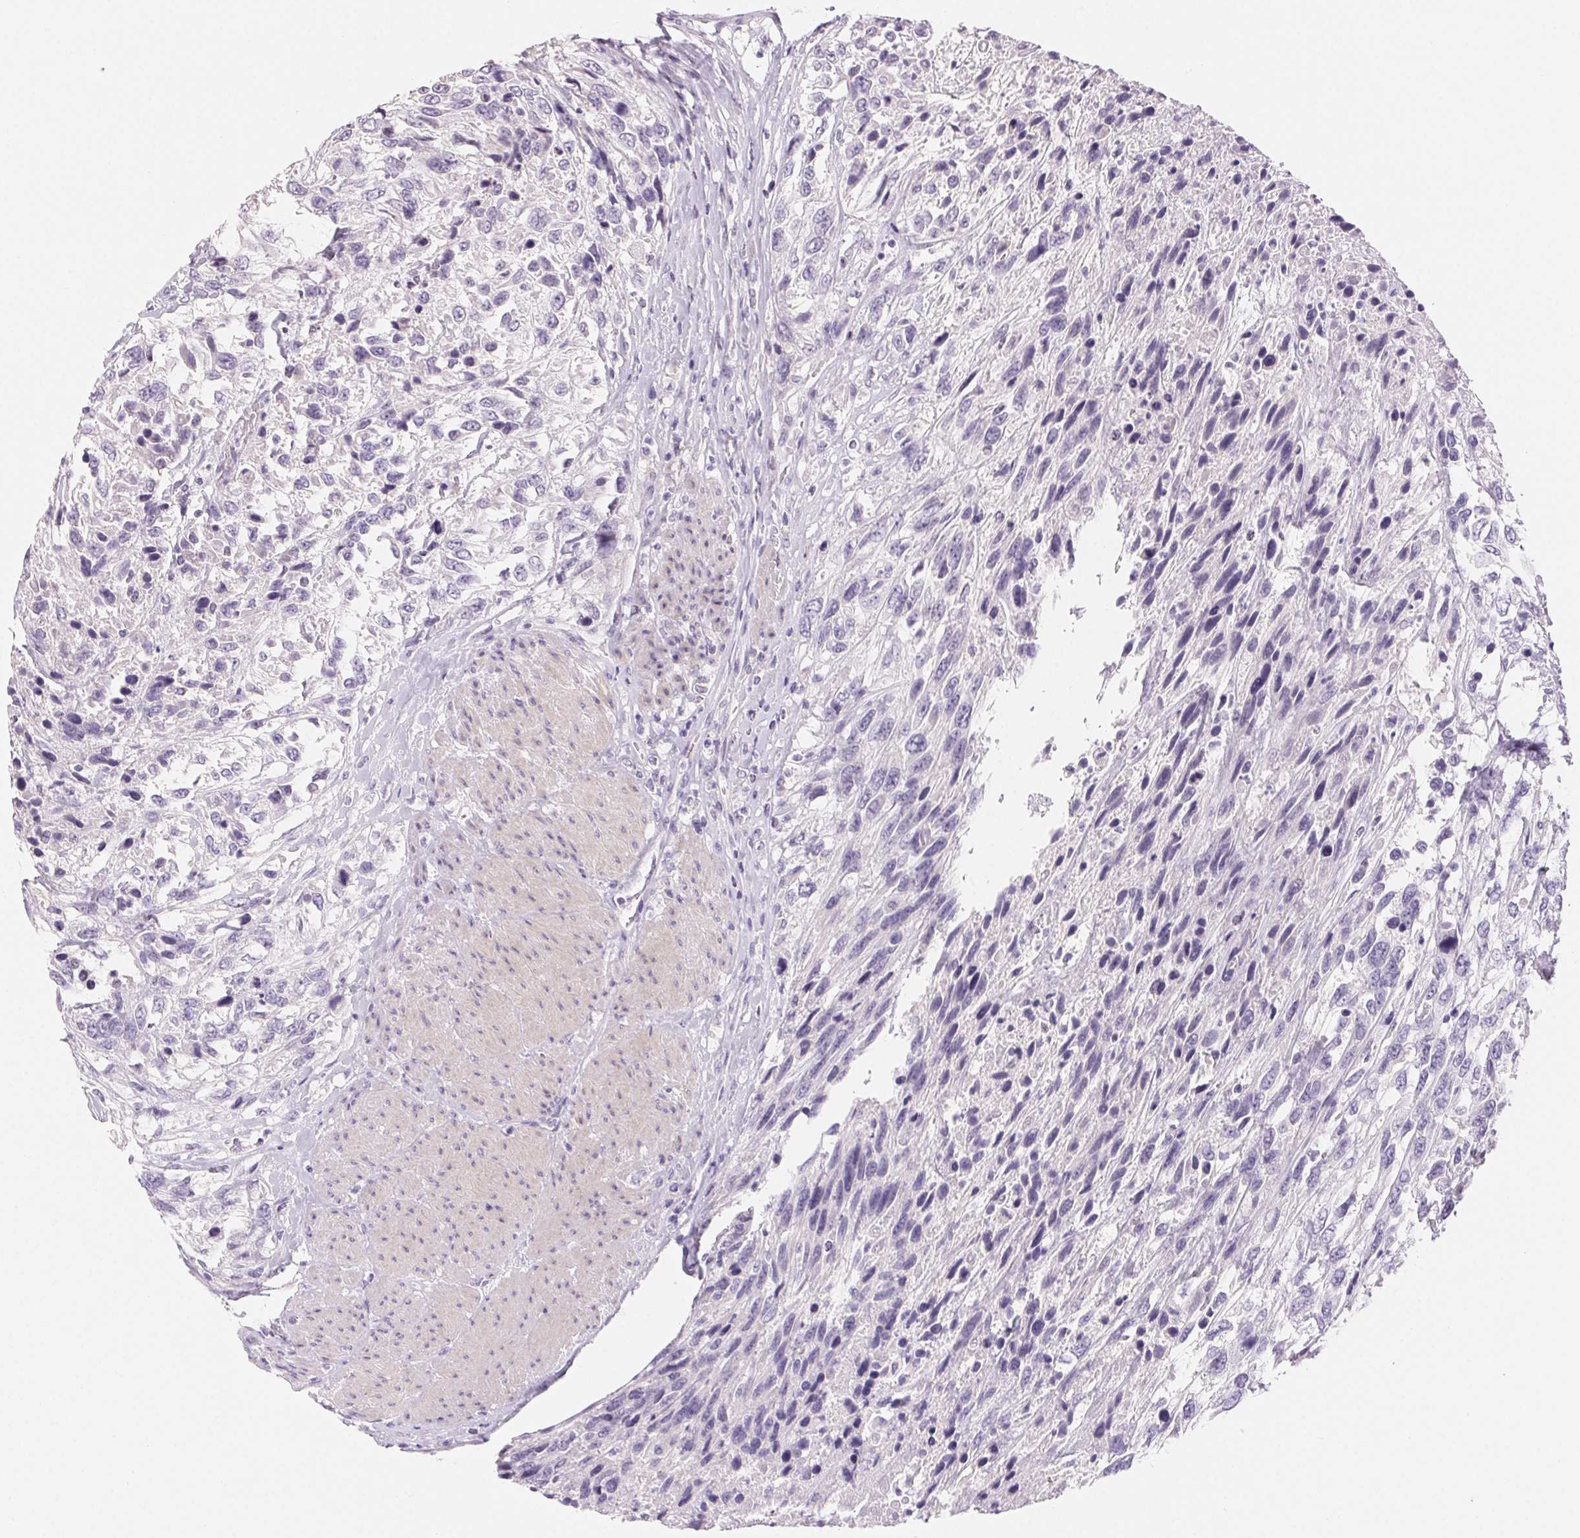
{"staining": {"intensity": "negative", "quantity": "none", "location": "none"}, "tissue": "urothelial cancer", "cell_type": "Tumor cells", "image_type": "cancer", "snomed": [{"axis": "morphology", "description": "Urothelial carcinoma, High grade"}, {"axis": "topography", "description": "Urinary bladder"}], "caption": "Protein analysis of urothelial carcinoma (high-grade) displays no significant positivity in tumor cells.", "gene": "BPIFB2", "patient": {"sex": "female", "age": 70}}